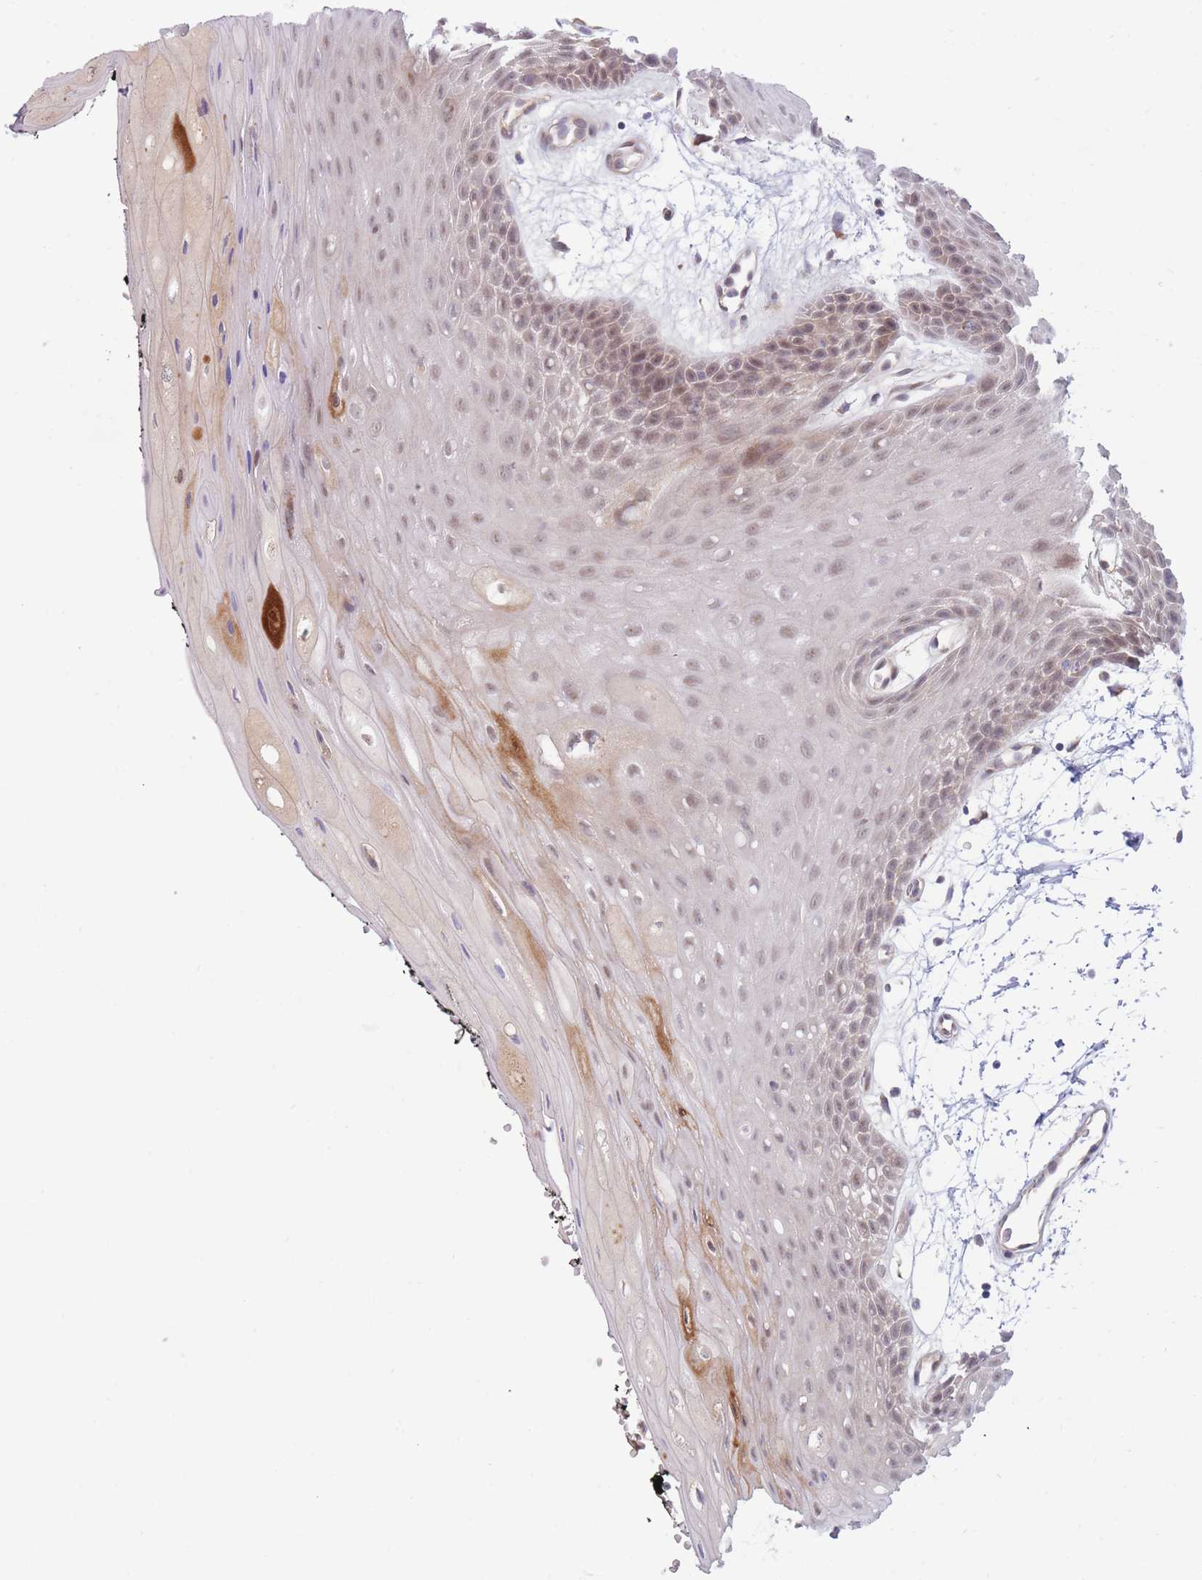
{"staining": {"intensity": "weak", "quantity": "<25%", "location": "nuclear"}, "tissue": "oral mucosa", "cell_type": "Squamous epithelial cells", "image_type": "normal", "snomed": [{"axis": "morphology", "description": "Normal tissue, NOS"}, {"axis": "topography", "description": "Oral tissue"}, {"axis": "topography", "description": "Tounge, NOS"}], "caption": "DAB (3,3'-diaminobenzidine) immunohistochemical staining of normal human oral mucosa shows no significant positivity in squamous epithelial cells.", "gene": "APOL4", "patient": {"sex": "female", "age": 59}}